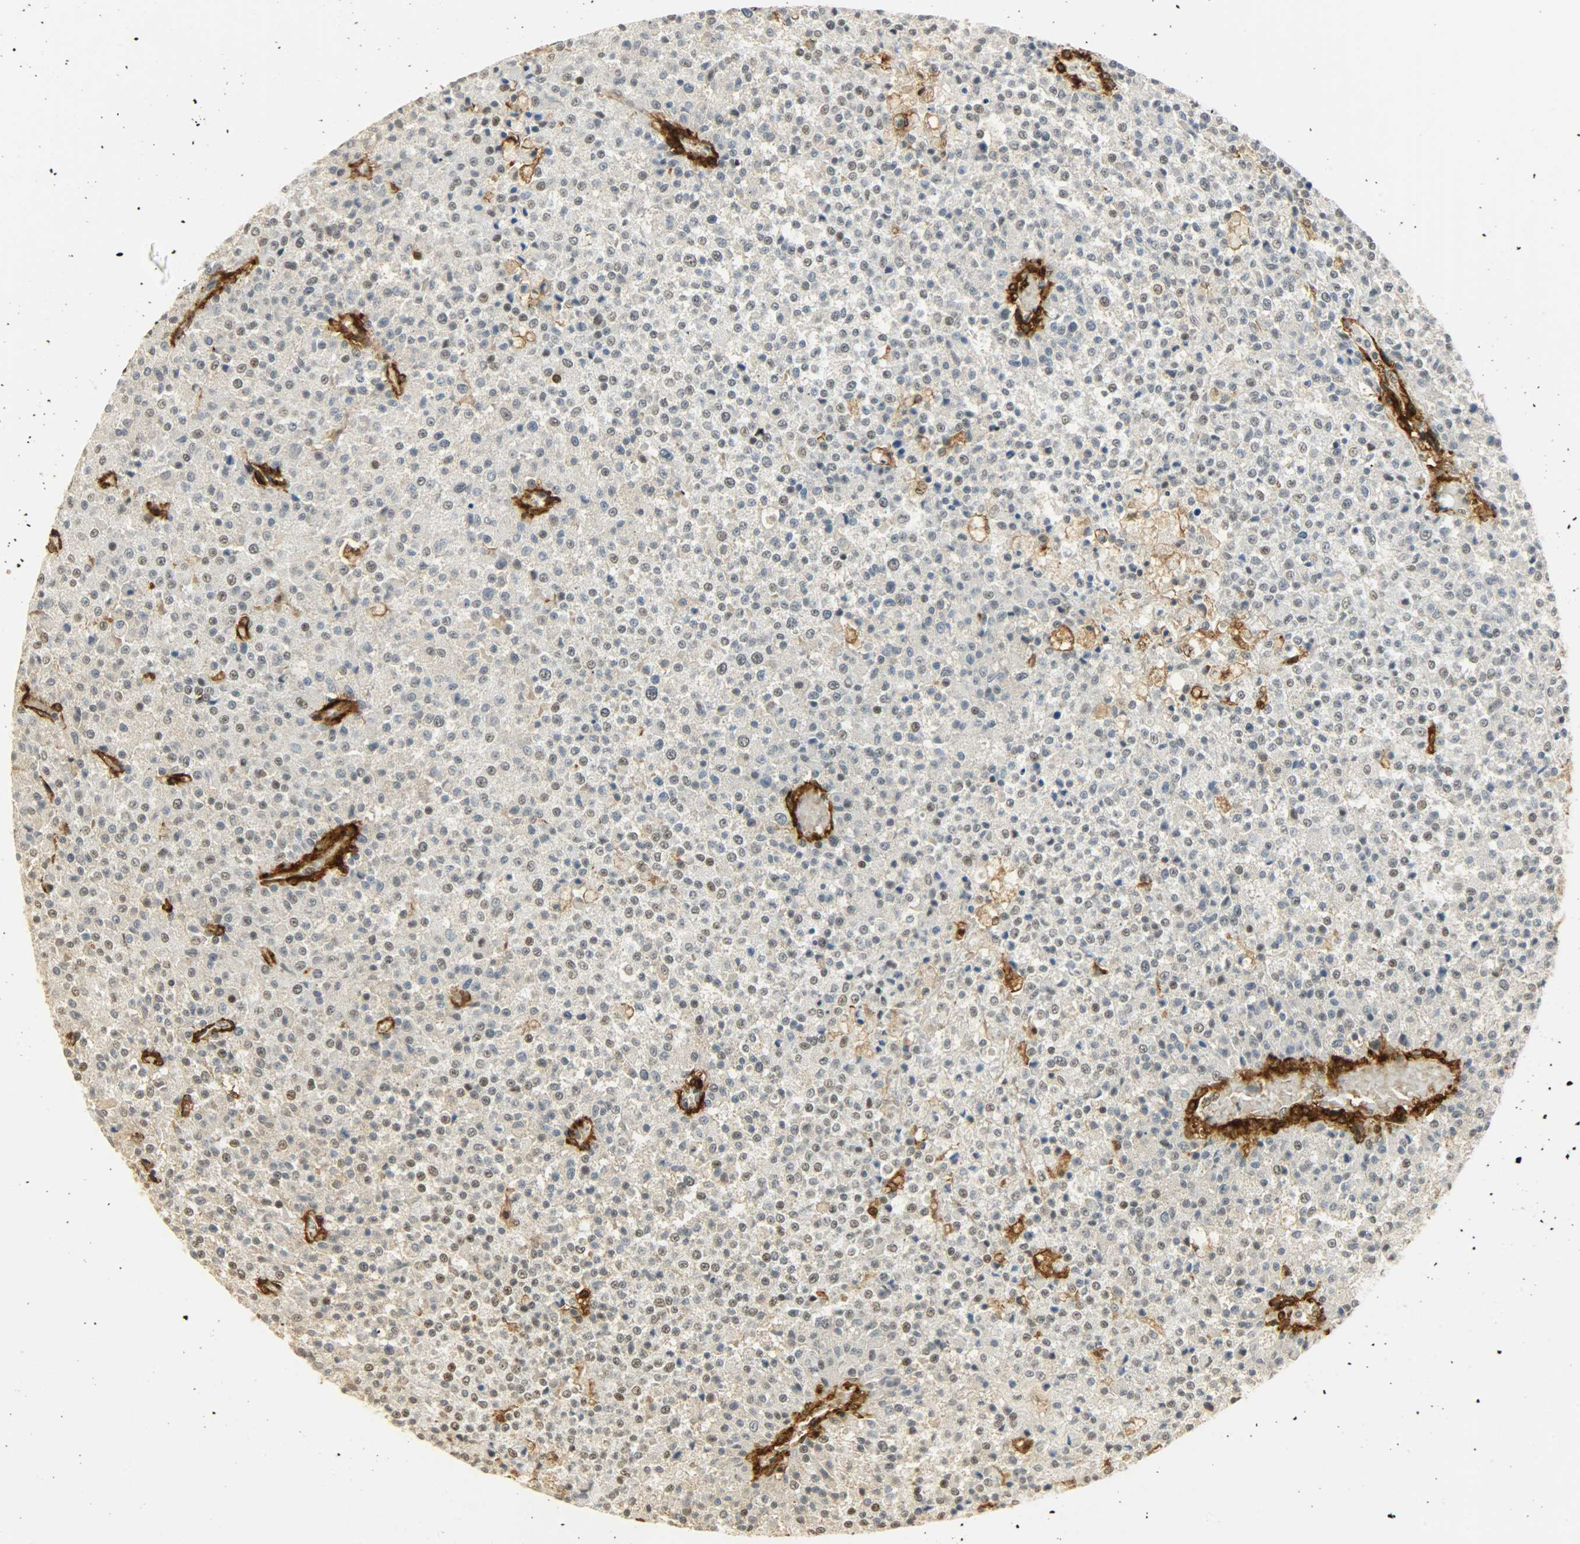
{"staining": {"intensity": "weak", "quantity": "25%-75%", "location": "nuclear"}, "tissue": "testis cancer", "cell_type": "Tumor cells", "image_type": "cancer", "snomed": [{"axis": "morphology", "description": "Seminoma, NOS"}, {"axis": "topography", "description": "Testis"}], "caption": "Seminoma (testis) stained with IHC demonstrates weak nuclear staining in about 25%-75% of tumor cells.", "gene": "NGFR", "patient": {"sex": "male", "age": 59}}